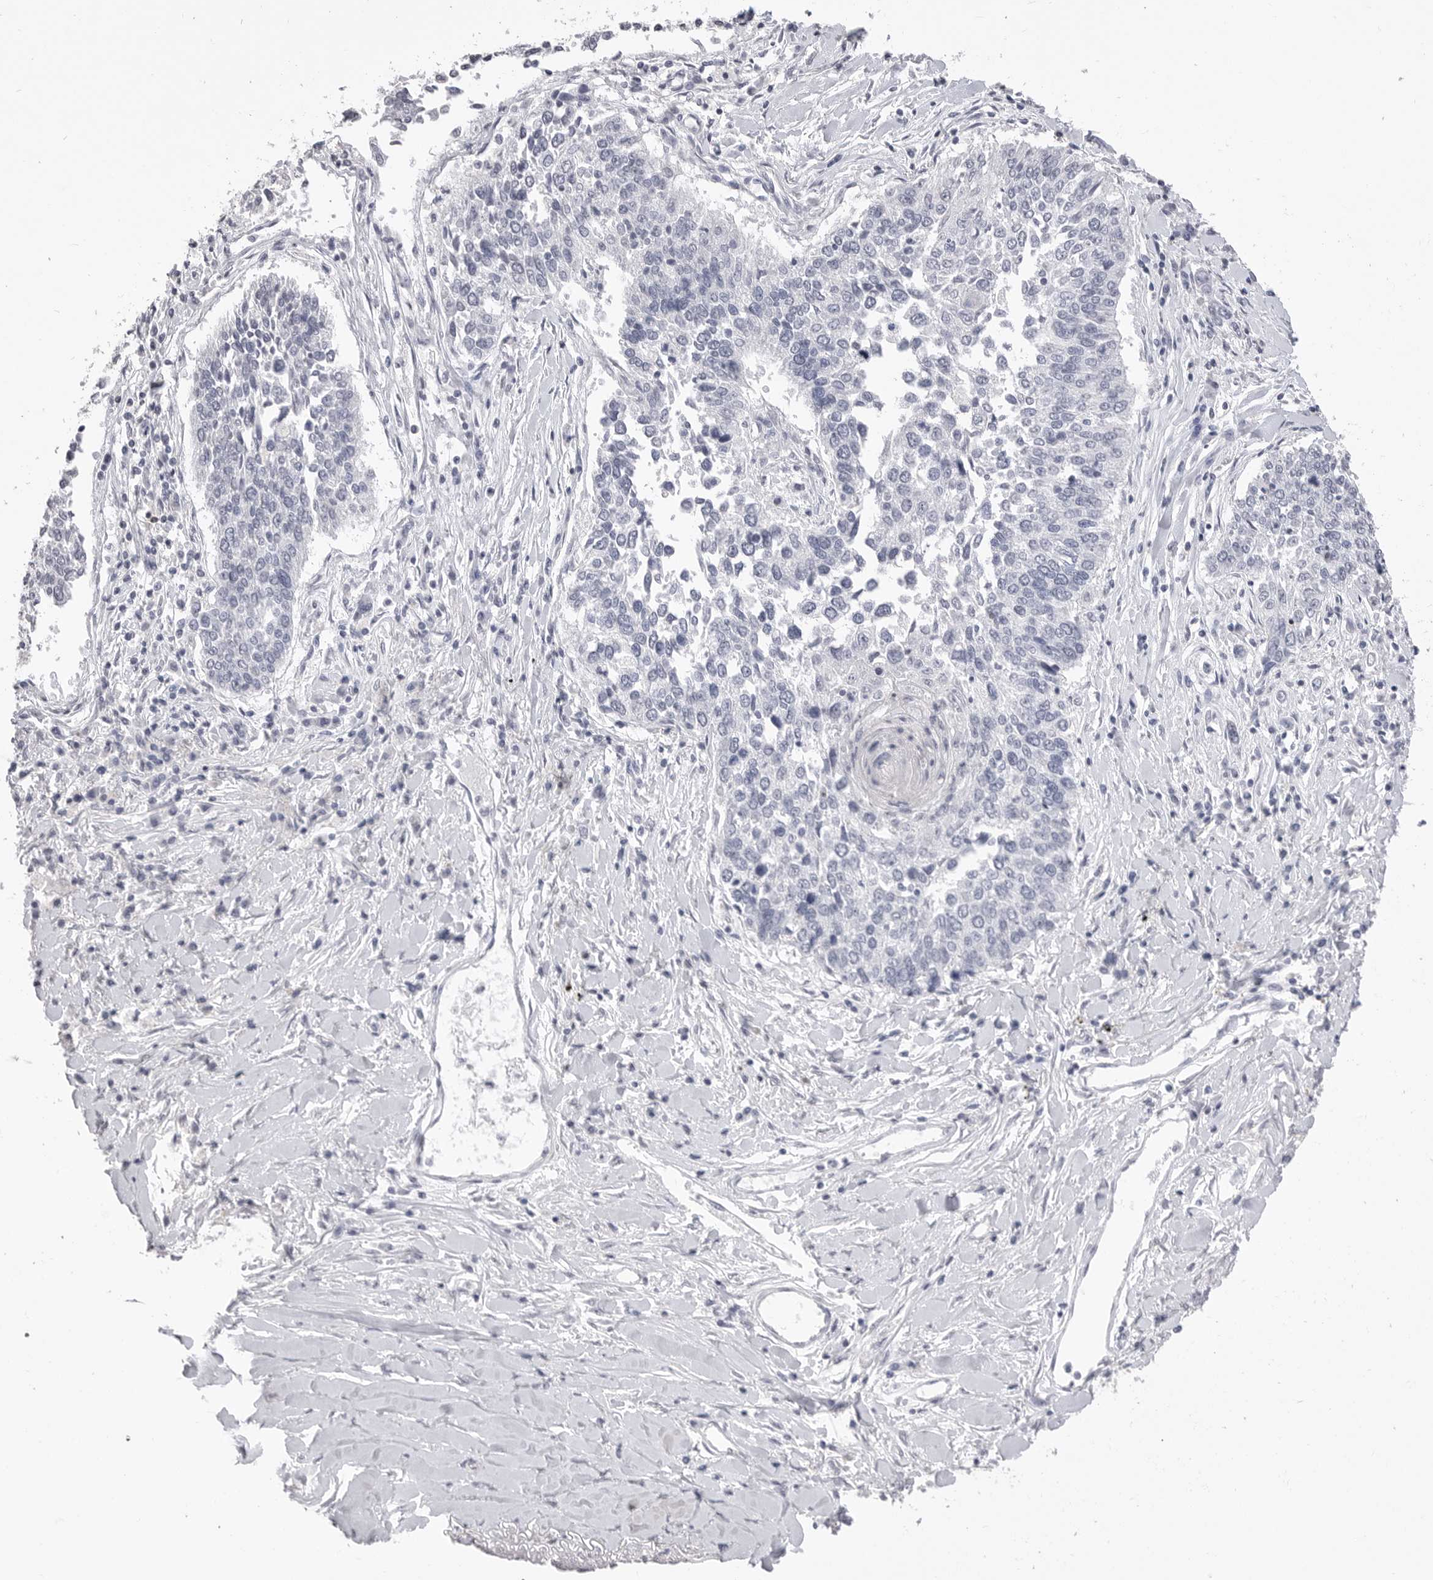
{"staining": {"intensity": "negative", "quantity": "none", "location": "none"}, "tissue": "lung cancer", "cell_type": "Tumor cells", "image_type": "cancer", "snomed": [{"axis": "morphology", "description": "Normal tissue, NOS"}, {"axis": "morphology", "description": "Squamous cell carcinoma, NOS"}, {"axis": "topography", "description": "Cartilage tissue"}, {"axis": "topography", "description": "Bronchus"}, {"axis": "topography", "description": "Lung"}, {"axis": "topography", "description": "Peripheral nerve tissue"}], "caption": "Immunohistochemical staining of human squamous cell carcinoma (lung) shows no significant staining in tumor cells.", "gene": "ICAM5", "patient": {"sex": "female", "age": 49}}